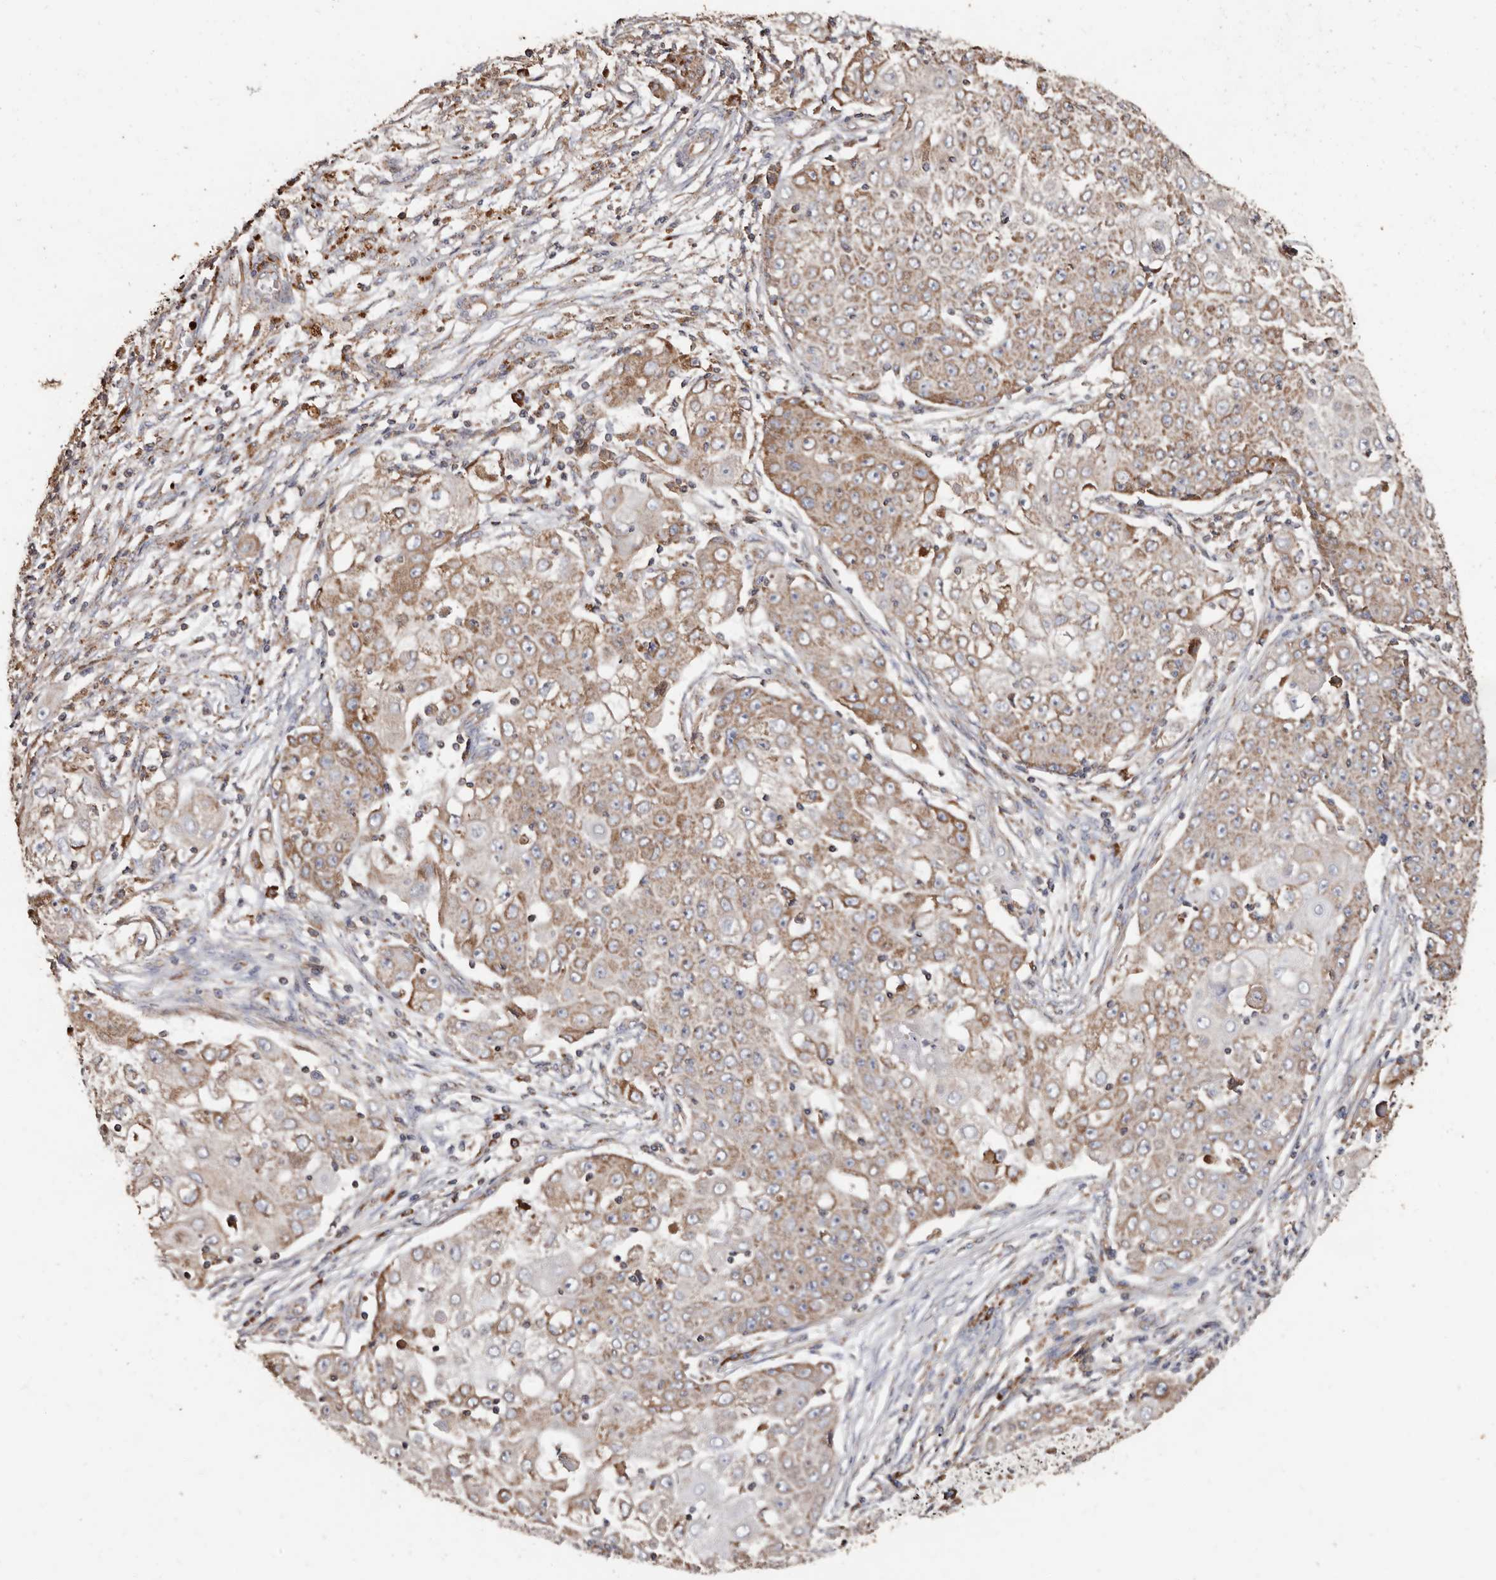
{"staining": {"intensity": "moderate", "quantity": "25%-75%", "location": "cytoplasmic/membranous"}, "tissue": "ovarian cancer", "cell_type": "Tumor cells", "image_type": "cancer", "snomed": [{"axis": "morphology", "description": "Carcinoma, endometroid"}, {"axis": "topography", "description": "Ovary"}], "caption": "A histopathology image of ovarian cancer stained for a protein demonstrates moderate cytoplasmic/membranous brown staining in tumor cells. The staining is performed using DAB brown chromogen to label protein expression. The nuclei are counter-stained blue using hematoxylin.", "gene": "OSGIN2", "patient": {"sex": "female", "age": 42}}